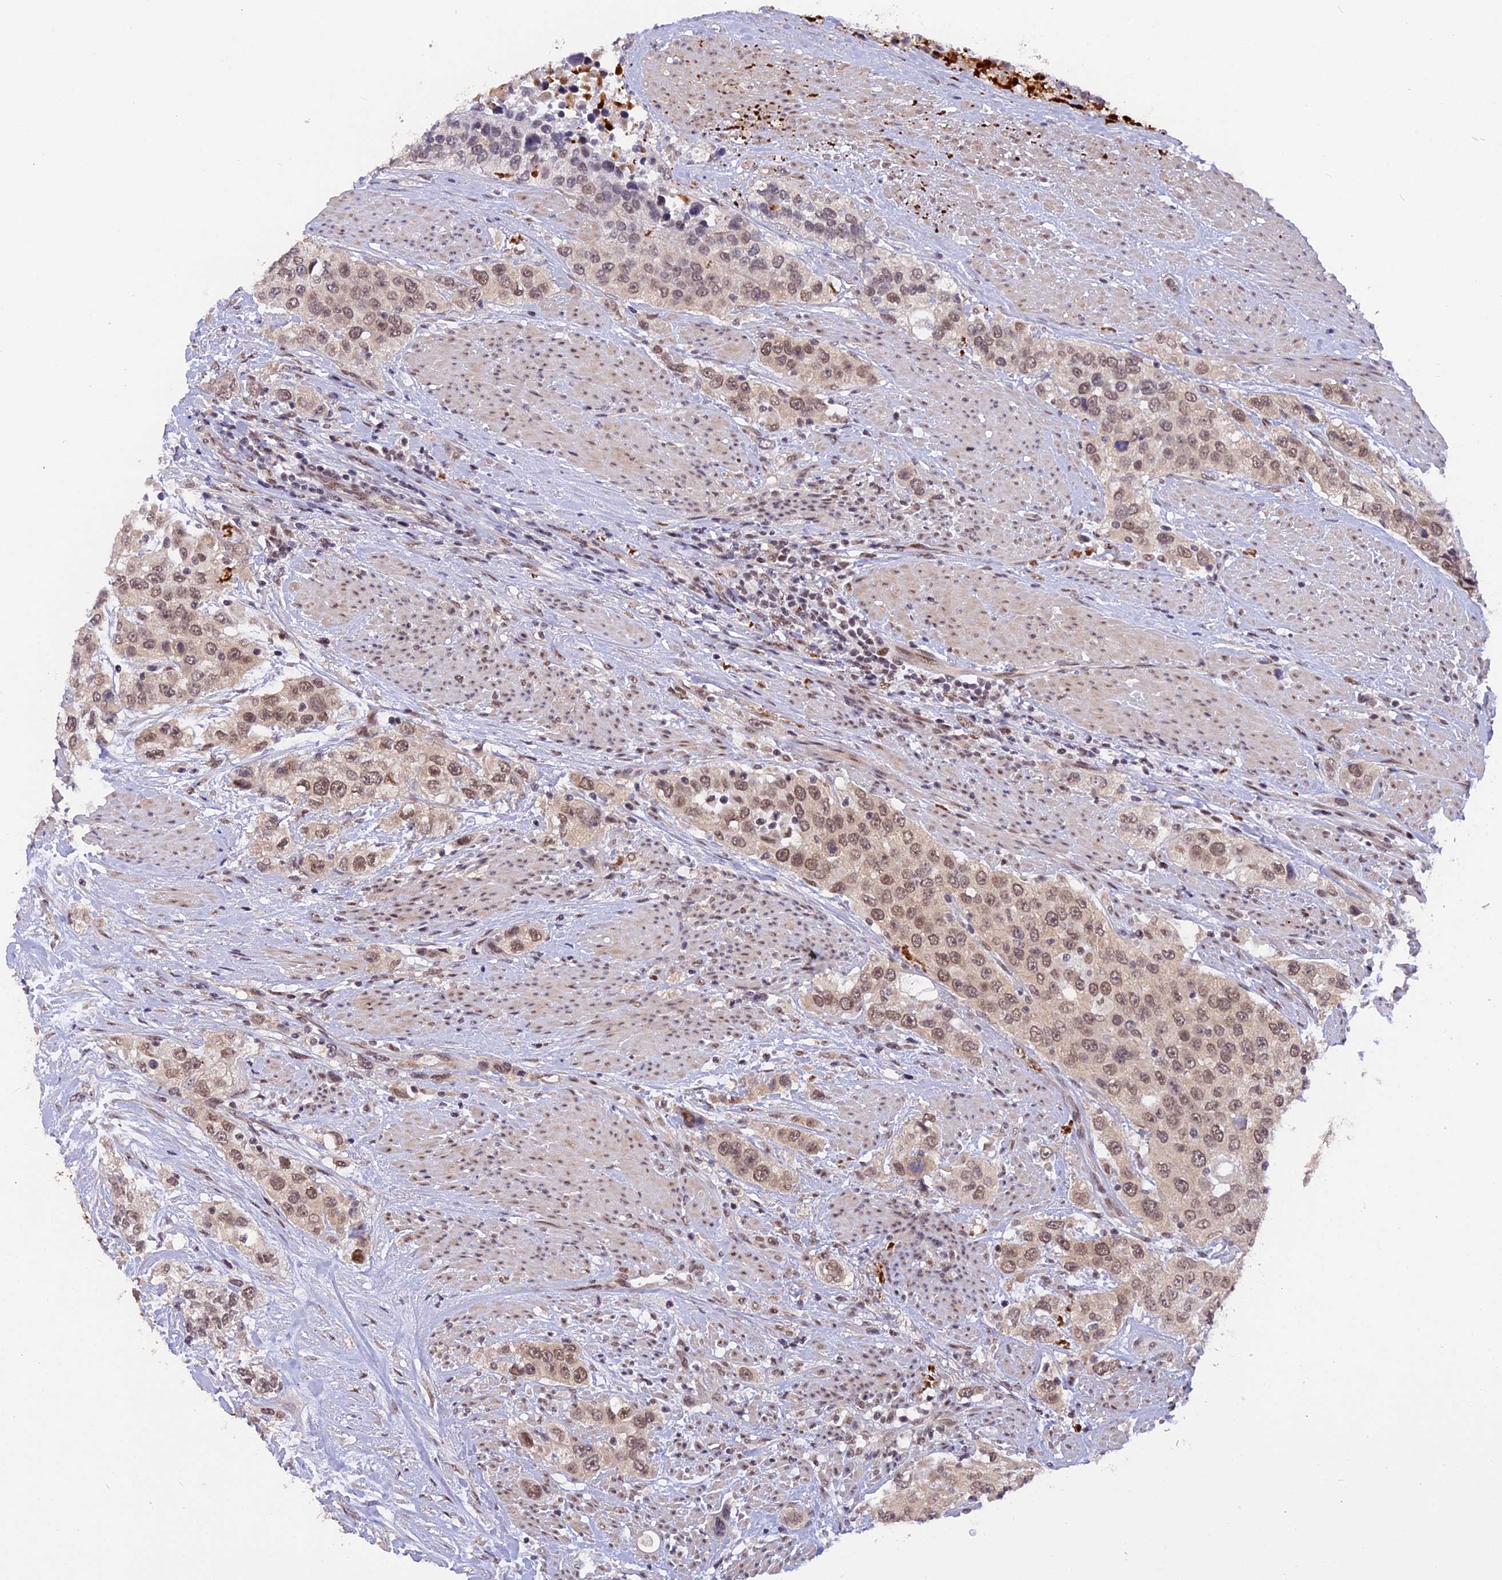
{"staining": {"intensity": "moderate", "quantity": "25%-75%", "location": "nuclear"}, "tissue": "urothelial cancer", "cell_type": "Tumor cells", "image_type": "cancer", "snomed": [{"axis": "morphology", "description": "Urothelial carcinoma, High grade"}, {"axis": "topography", "description": "Urinary bladder"}], "caption": "A histopathology image of urothelial carcinoma (high-grade) stained for a protein exhibits moderate nuclear brown staining in tumor cells.", "gene": "POLR2C", "patient": {"sex": "female", "age": 80}}